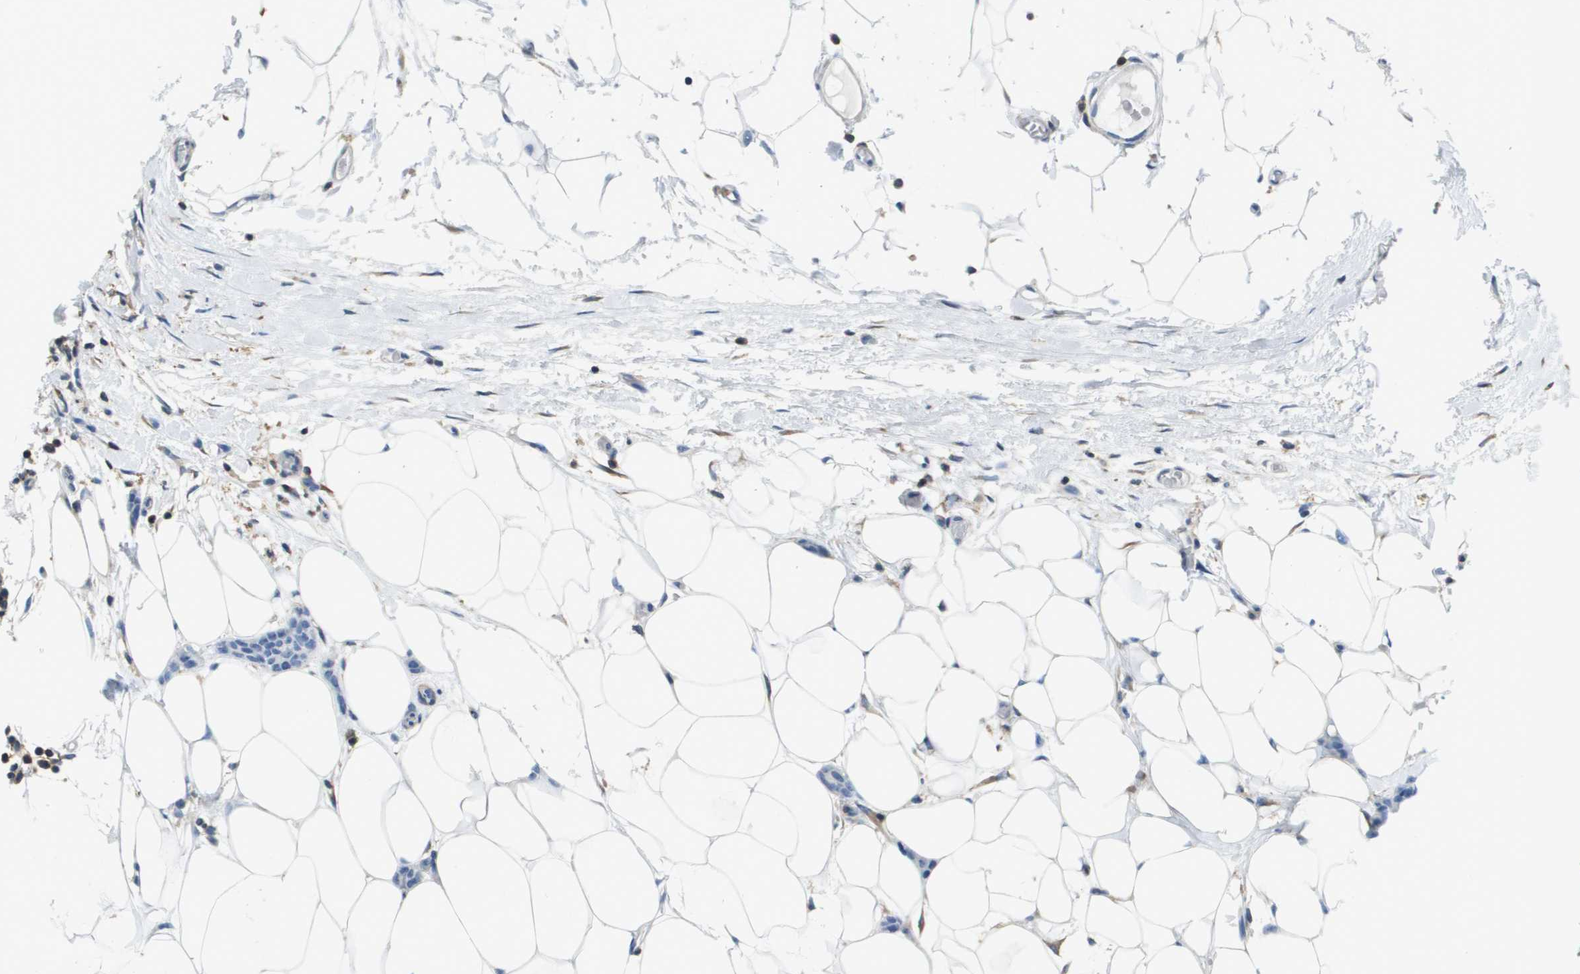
{"staining": {"intensity": "negative", "quantity": "none", "location": "none"}, "tissue": "breast cancer", "cell_type": "Tumor cells", "image_type": "cancer", "snomed": [{"axis": "morphology", "description": "Lobular carcinoma"}, {"axis": "topography", "description": "Skin"}, {"axis": "topography", "description": "Breast"}], "caption": "There is no significant staining in tumor cells of lobular carcinoma (breast).", "gene": "RCSD1", "patient": {"sex": "female", "age": 46}}